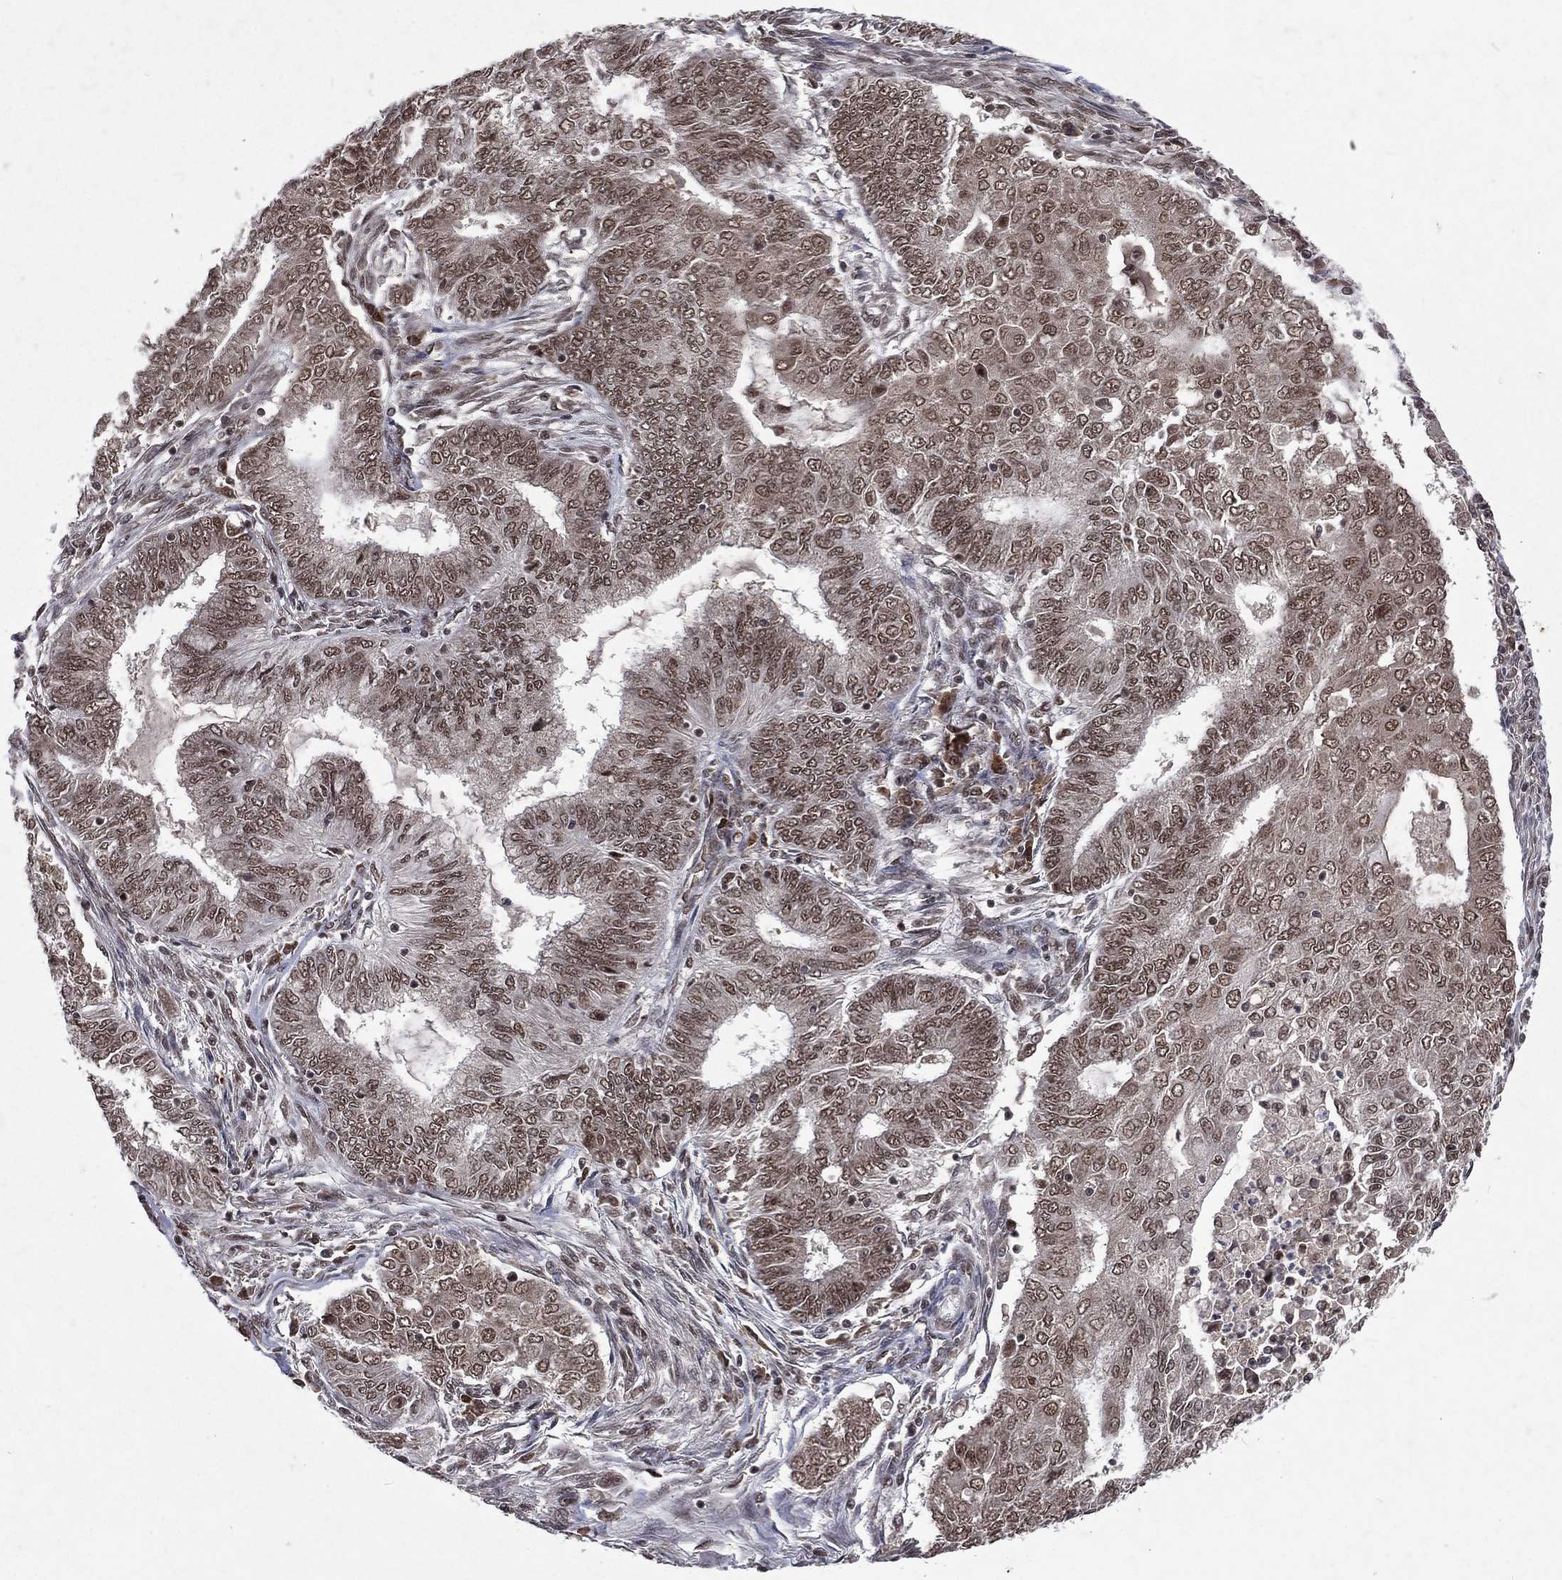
{"staining": {"intensity": "moderate", "quantity": "25%-75%", "location": "cytoplasmic/membranous,nuclear"}, "tissue": "endometrial cancer", "cell_type": "Tumor cells", "image_type": "cancer", "snomed": [{"axis": "morphology", "description": "Adenocarcinoma, NOS"}, {"axis": "topography", "description": "Endometrium"}], "caption": "Immunohistochemical staining of adenocarcinoma (endometrial) exhibits medium levels of moderate cytoplasmic/membranous and nuclear expression in about 25%-75% of tumor cells.", "gene": "DMAP1", "patient": {"sex": "female", "age": 62}}